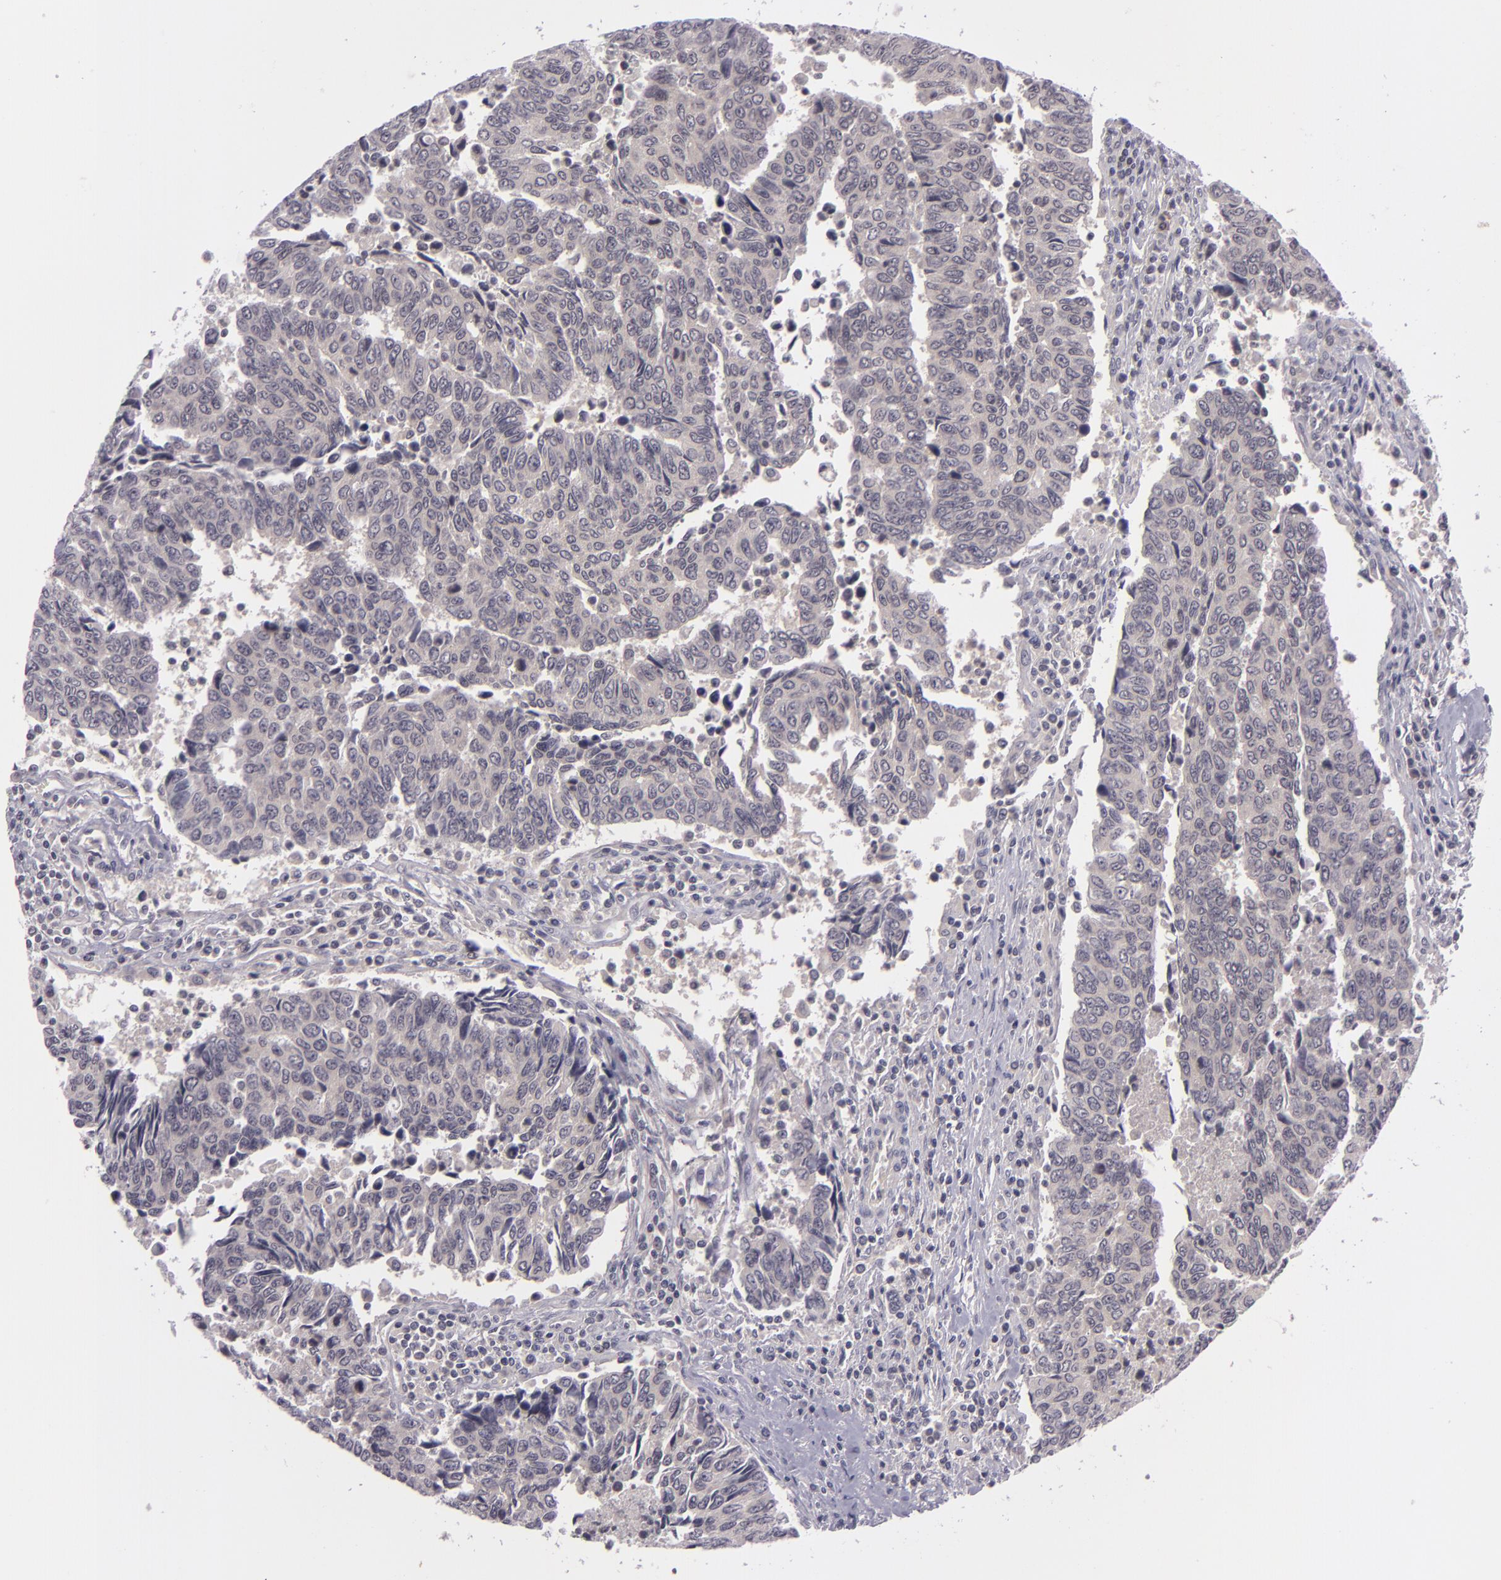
{"staining": {"intensity": "negative", "quantity": "none", "location": "none"}, "tissue": "urothelial cancer", "cell_type": "Tumor cells", "image_type": "cancer", "snomed": [{"axis": "morphology", "description": "Urothelial carcinoma, High grade"}, {"axis": "topography", "description": "Urinary bladder"}], "caption": "Tumor cells show no significant positivity in urothelial cancer. The staining was performed using DAB to visualize the protein expression in brown, while the nuclei were stained in blue with hematoxylin (Magnification: 20x).", "gene": "CASP8", "patient": {"sex": "male", "age": 86}}